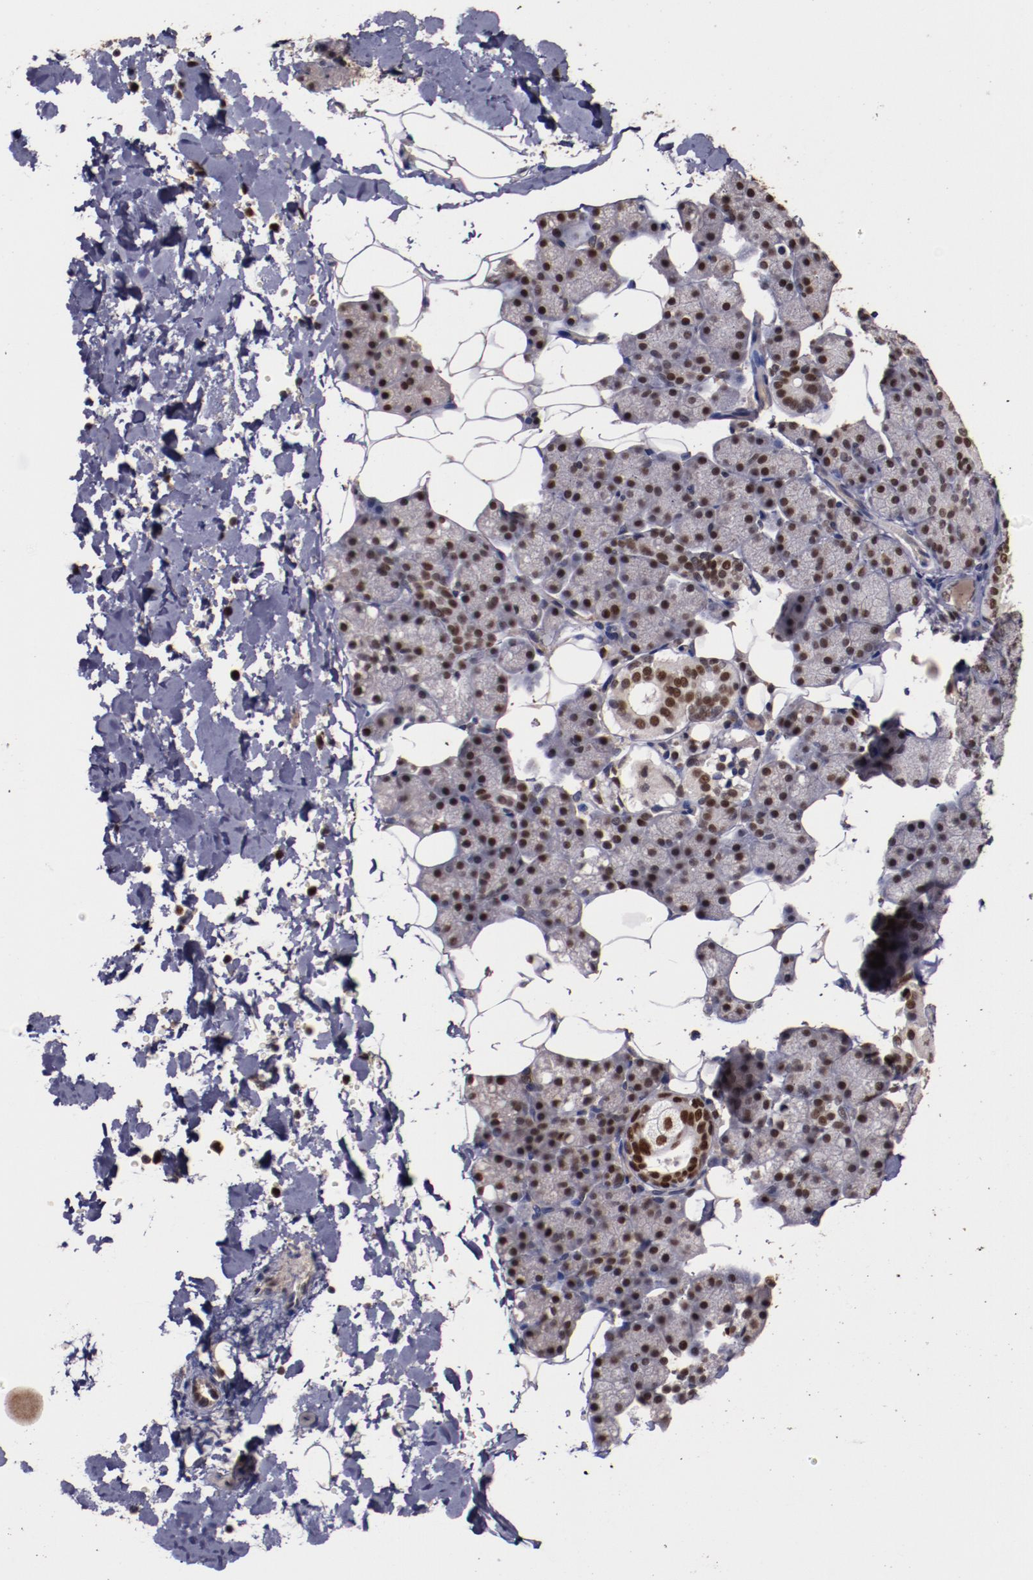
{"staining": {"intensity": "moderate", "quantity": "25%-75%", "location": "nuclear"}, "tissue": "salivary gland", "cell_type": "Glandular cells", "image_type": "normal", "snomed": [{"axis": "morphology", "description": "Normal tissue, NOS"}, {"axis": "topography", "description": "Lymph node"}, {"axis": "topography", "description": "Salivary gland"}], "caption": "About 25%-75% of glandular cells in unremarkable human salivary gland show moderate nuclear protein positivity as visualized by brown immunohistochemical staining.", "gene": "CHEK2", "patient": {"sex": "male", "age": 8}}